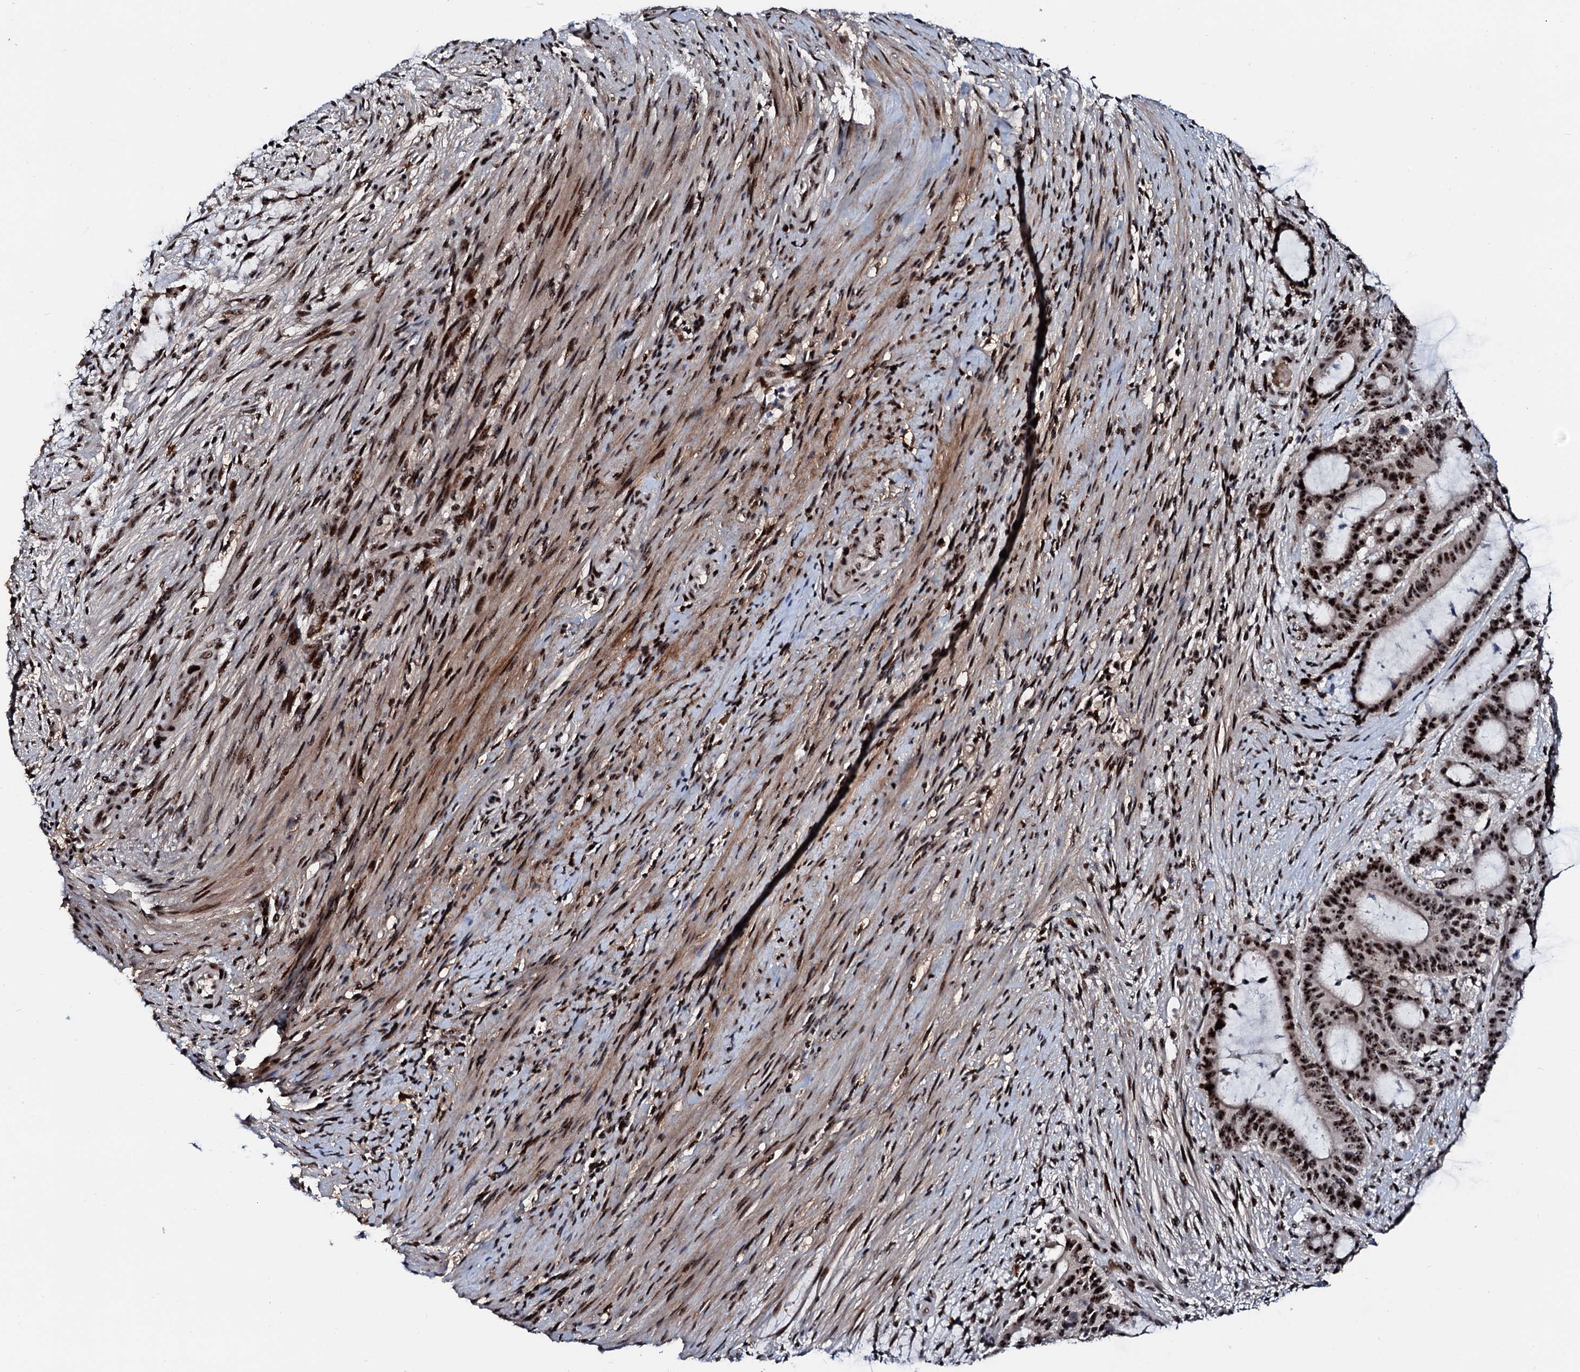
{"staining": {"intensity": "strong", "quantity": ">75%", "location": "nuclear"}, "tissue": "liver cancer", "cell_type": "Tumor cells", "image_type": "cancer", "snomed": [{"axis": "morphology", "description": "Normal tissue, NOS"}, {"axis": "morphology", "description": "Cholangiocarcinoma"}, {"axis": "topography", "description": "Liver"}, {"axis": "topography", "description": "Peripheral nerve tissue"}], "caption": "IHC of human cholangiocarcinoma (liver) reveals high levels of strong nuclear expression in about >75% of tumor cells.", "gene": "NEUROG3", "patient": {"sex": "female", "age": 73}}